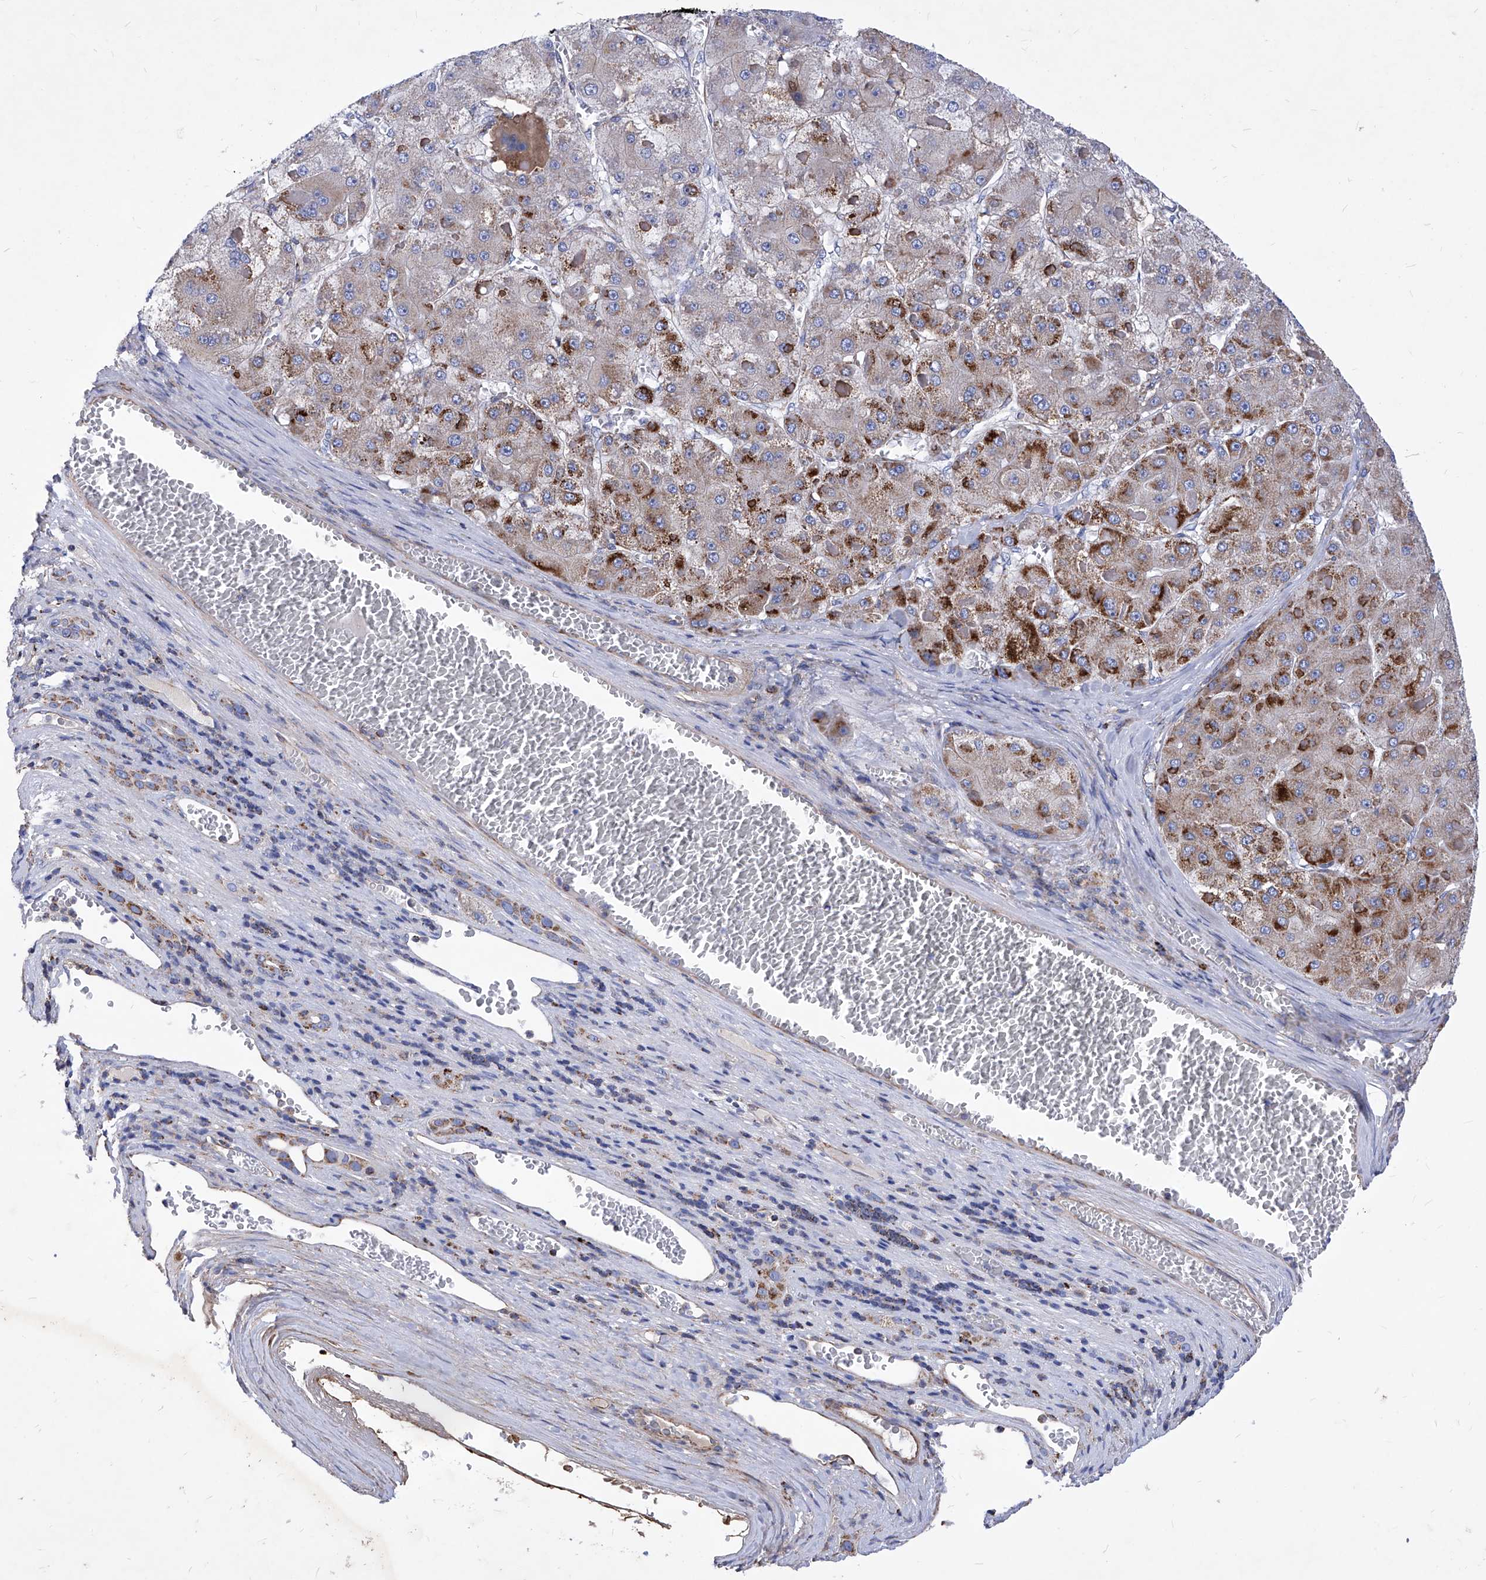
{"staining": {"intensity": "moderate", "quantity": "25%-75%", "location": "cytoplasmic/membranous"}, "tissue": "liver cancer", "cell_type": "Tumor cells", "image_type": "cancer", "snomed": [{"axis": "morphology", "description": "Carcinoma, Hepatocellular, NOS"}, {"axis": "topography", "description": "Liver"}], "caption": "A histopathology image showing moderate cytoplasmic/membranous staining in about 25%-75% of tumor cells in liver cancer (hepatocellular carcinoma), as visualized by brown immunohistochemical staining.", "gene": "HRNR", "patient": {"sex": "female", "age": 73}}